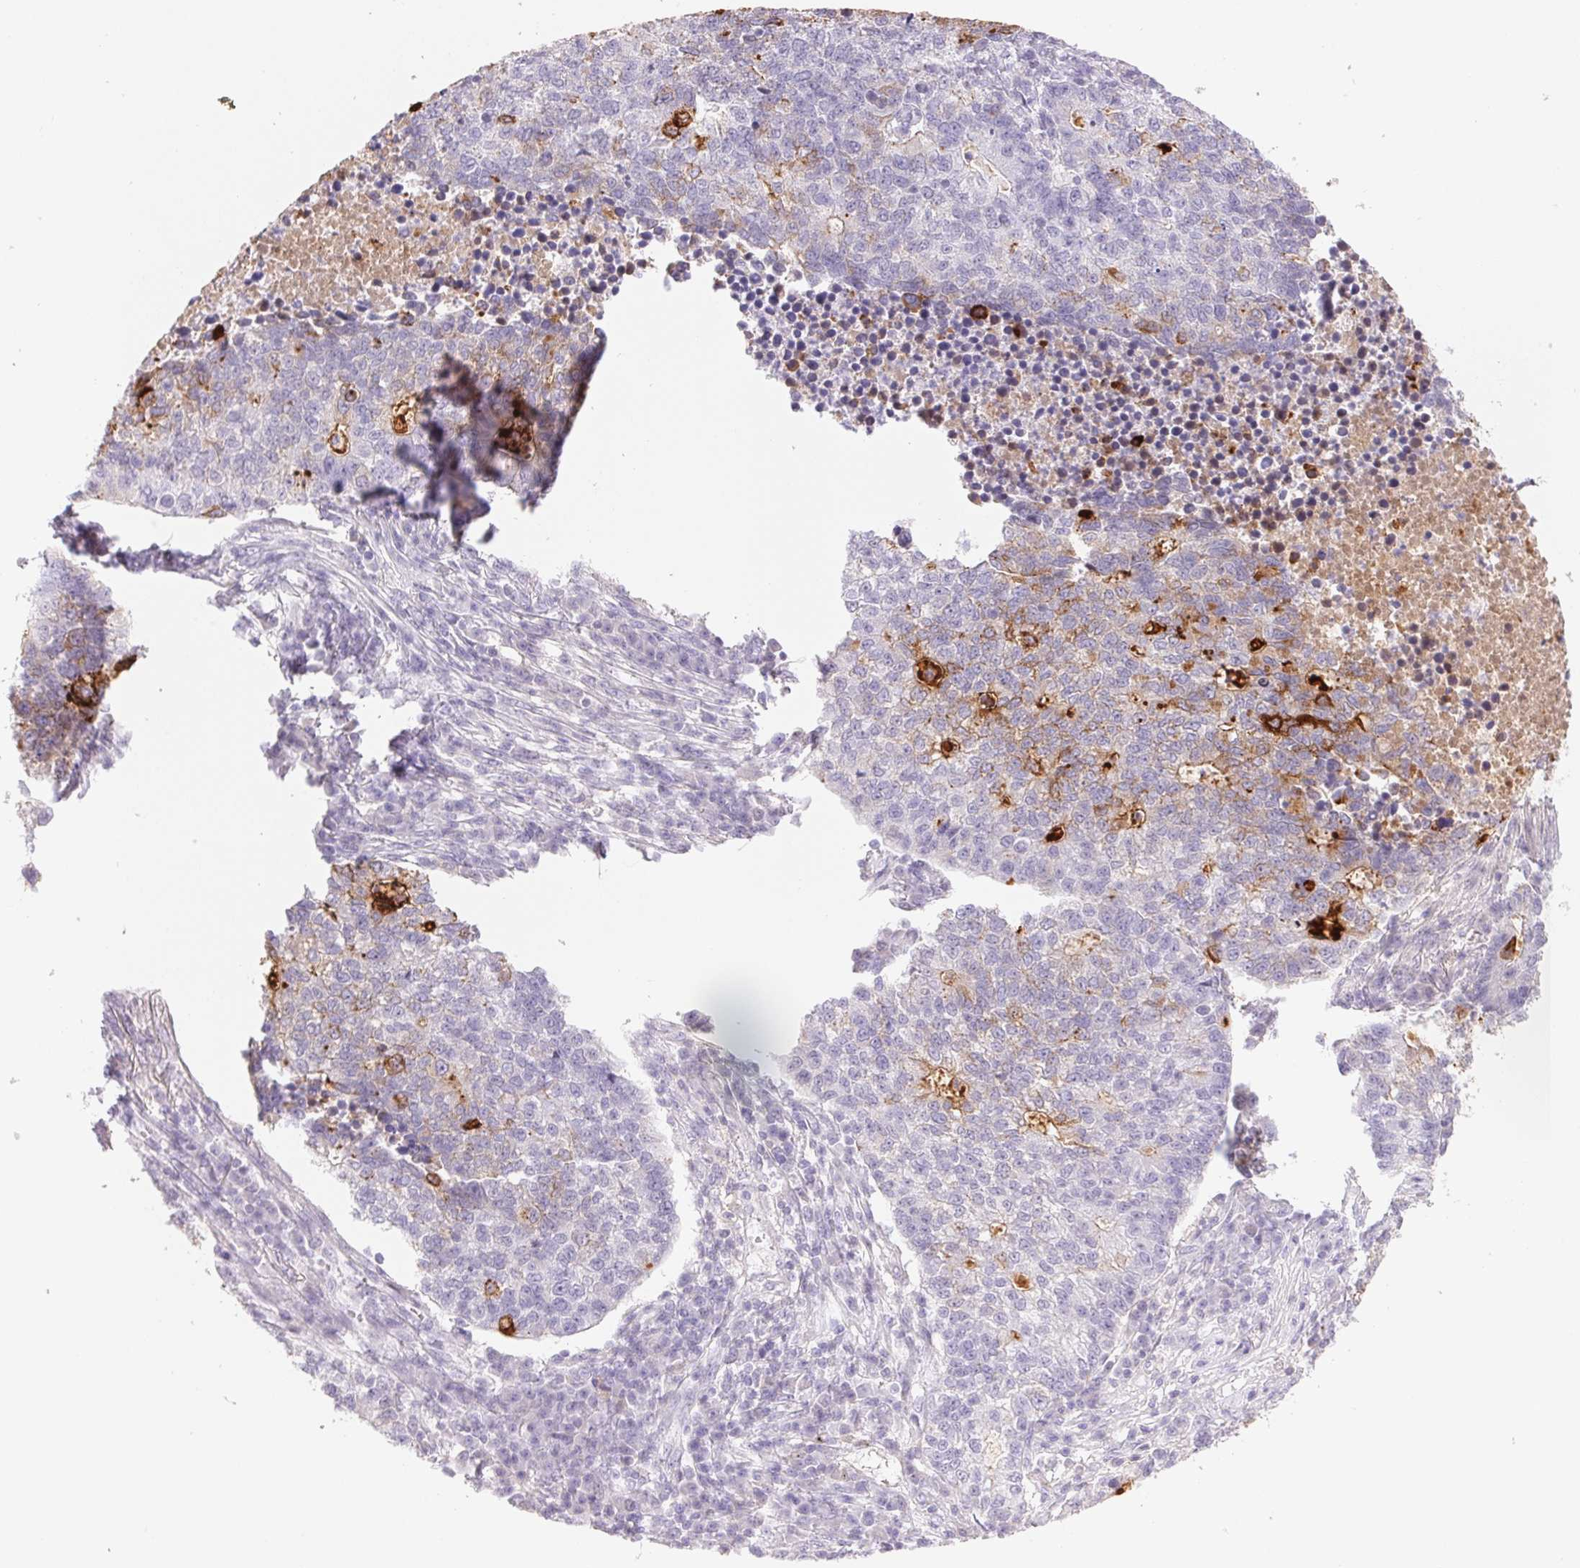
{"staining": {"intensity": "strong", "quantity": "<25%", "location": "cytoplasmic/membranous"}, "tissue": "lung cancer", "cell_type": "Tumor cells", "image_type": "cancer", "snomed": [{"axis": "morphology", "description": "Adenocarcinoma, NOS"}, {"axis": "topography", "description": "Lung"}], "caption": "This is a histology image of immunohistochemistry staining of lung cancer (adenocarcinoma), which shows strong positivity in the cytoplasmic/membranous of tumor cells.", "gene": "BPIFB2", "patient": {"sex": "male", "age": 57}}